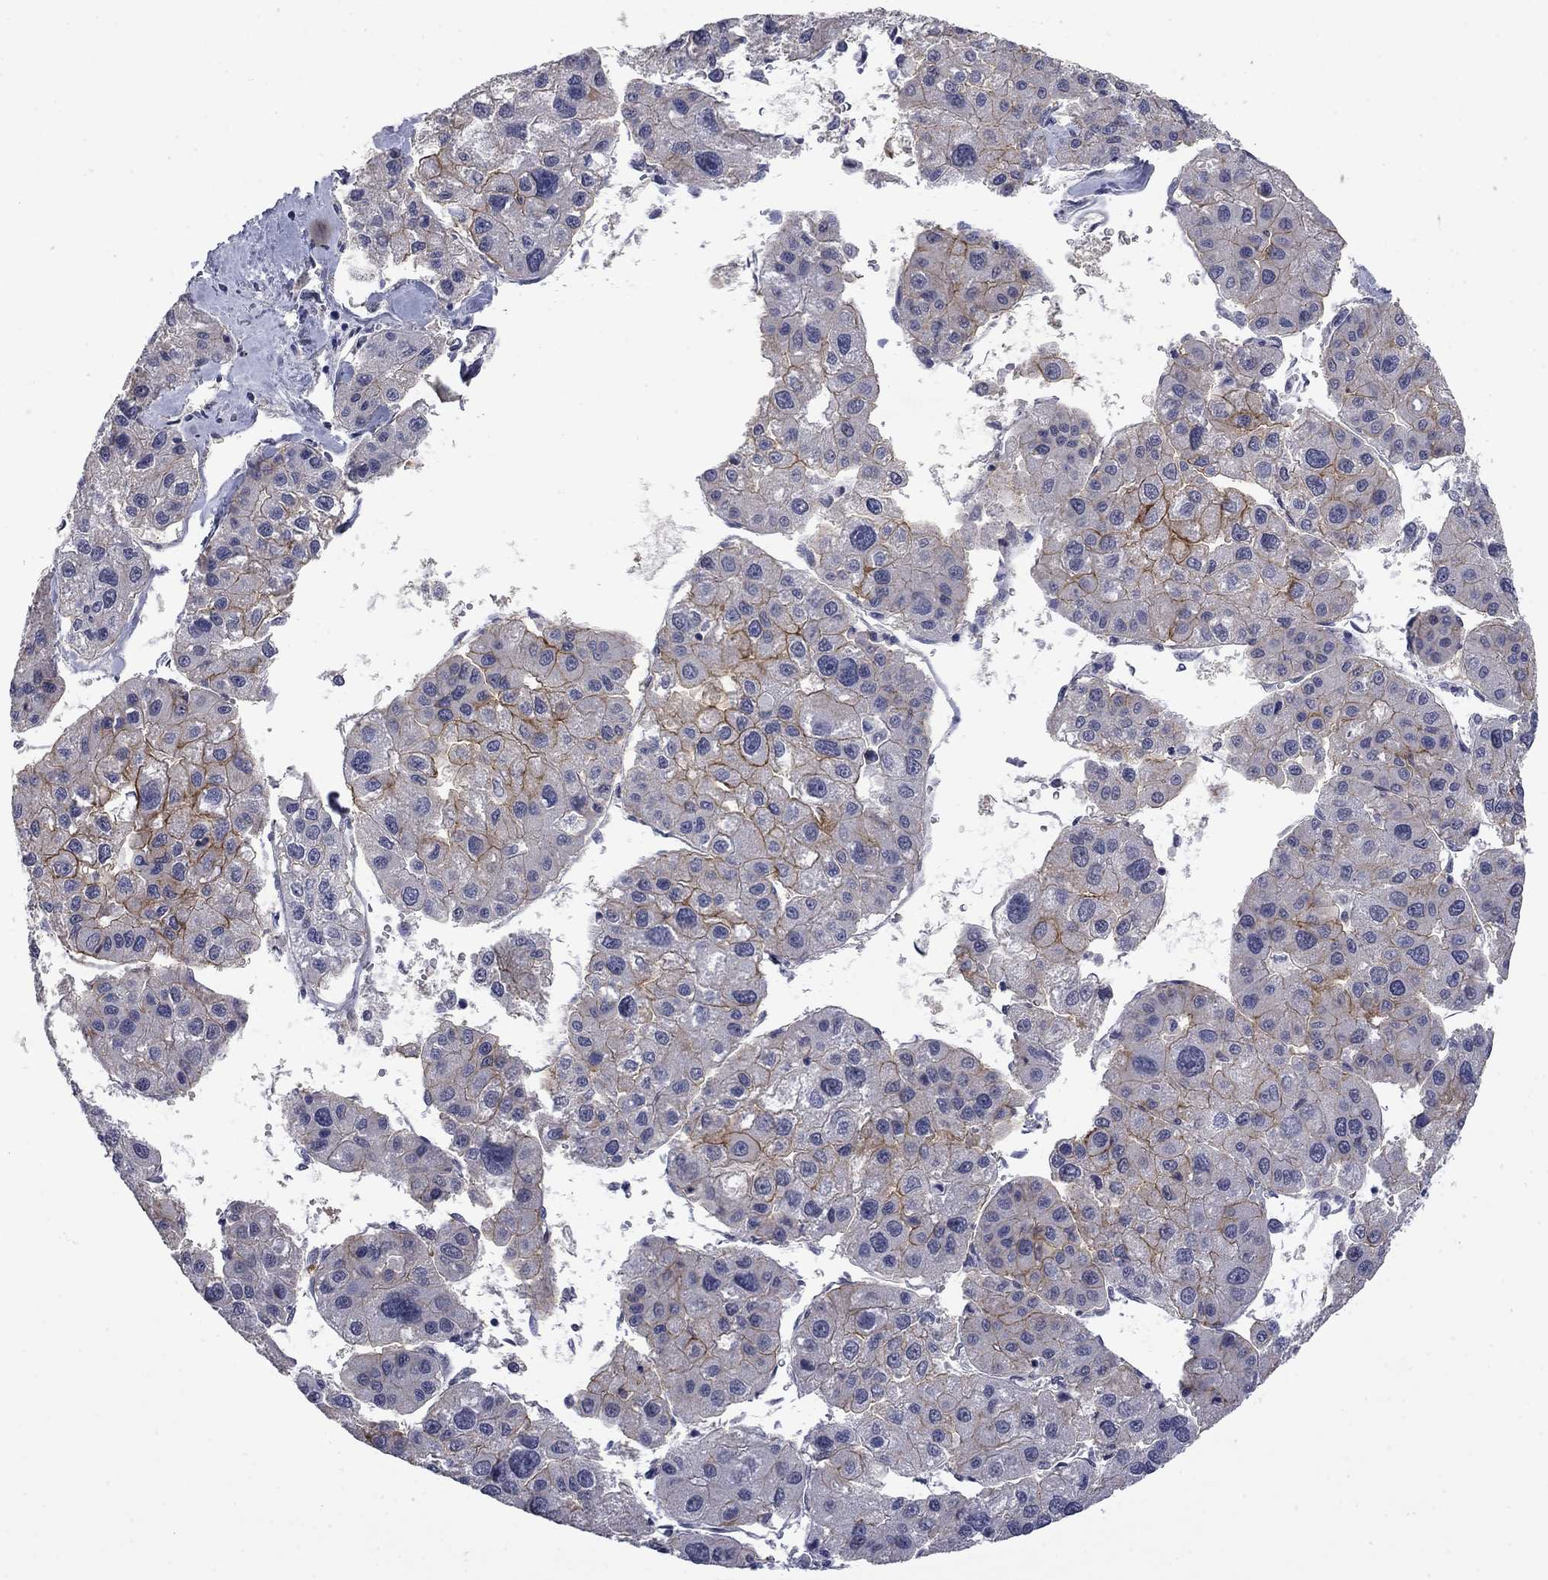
{"staining": {"intensity": "moderate", "quantity": "25%-75%", "location": "cytoplasmic/membranous"}, "tissue": "liver cancer", "cell_type": "Tumor cells", "image_type": "cancer", "snomed": [{"axis": "morphology", "description": "Carcinoma, Hepatocellular, NOS"}, {"axis": "topography", "description": "Liver"}], "caption": "Protein staining of liver cancer (hepatocellular carcinoma) tissue shows moderate cytoplasmic/membranous staining in approximately 25%-75% of tumor cells. Using DAB (3,3'-diaminobenzidine) (brown) and hematoxylin (blue) stains, captured at high magnification using brightfield microscopy.", "gene": "SLC51A", "patient": {"sex": "male", "age": 73}}